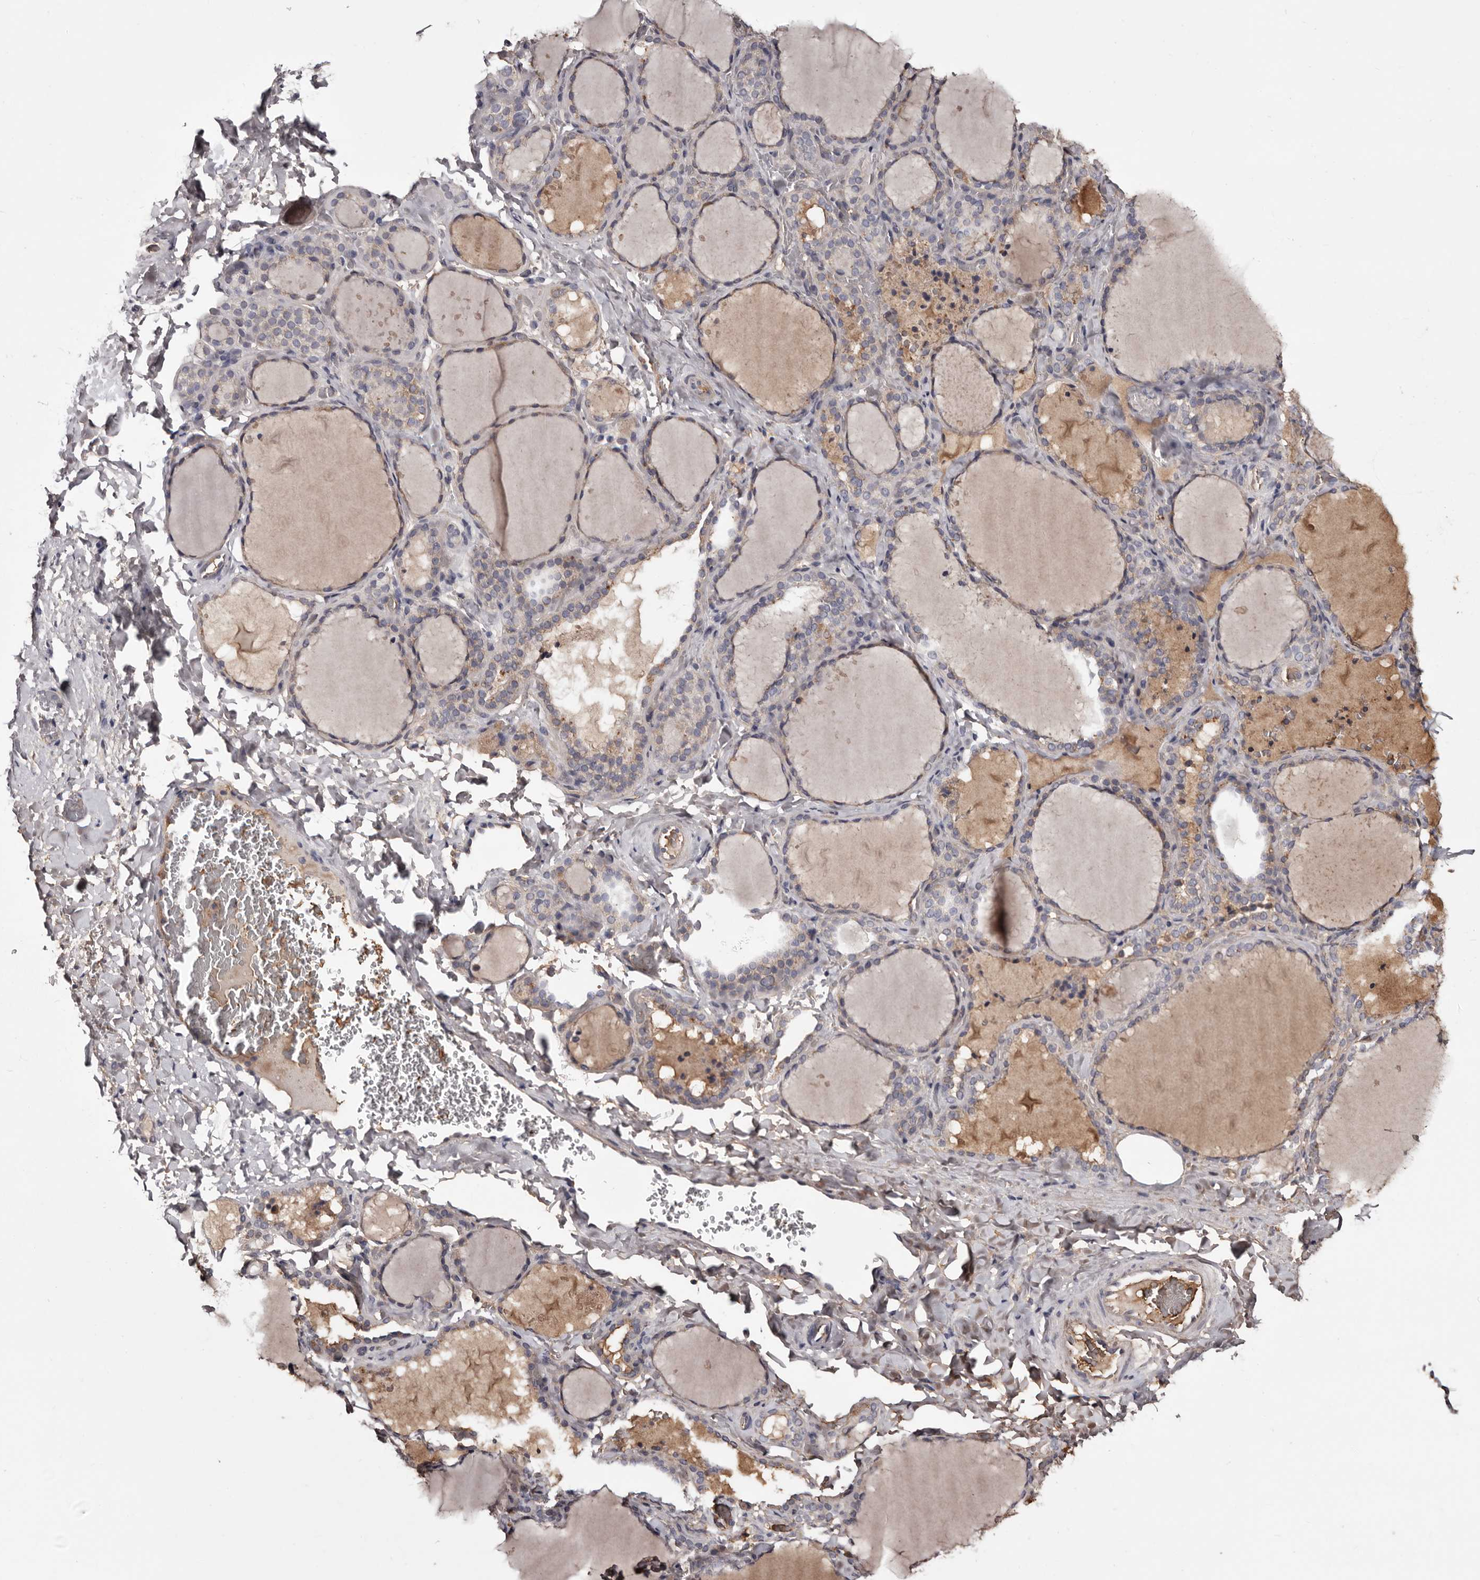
{"staining": {"intensity": "weak", "quantity": "<25%", "location": "cytoplasmic/membranous"}, "tissue": "thyroid gland", "cell_type": "Glandular cells", "image_type": "normal", "snomed": [{"axis": "morphology", "description": "Normal tissue, NOS"}, {"axis": "topography", "description": "Thyroid gland"}], "caption": "DAB immunohistochemical staining of unremarkable human thyroid gland exhibits no significant staining in glandular cells.", "gene": "CYP1B1", "patient": {"sex": "female", "age": 22}}